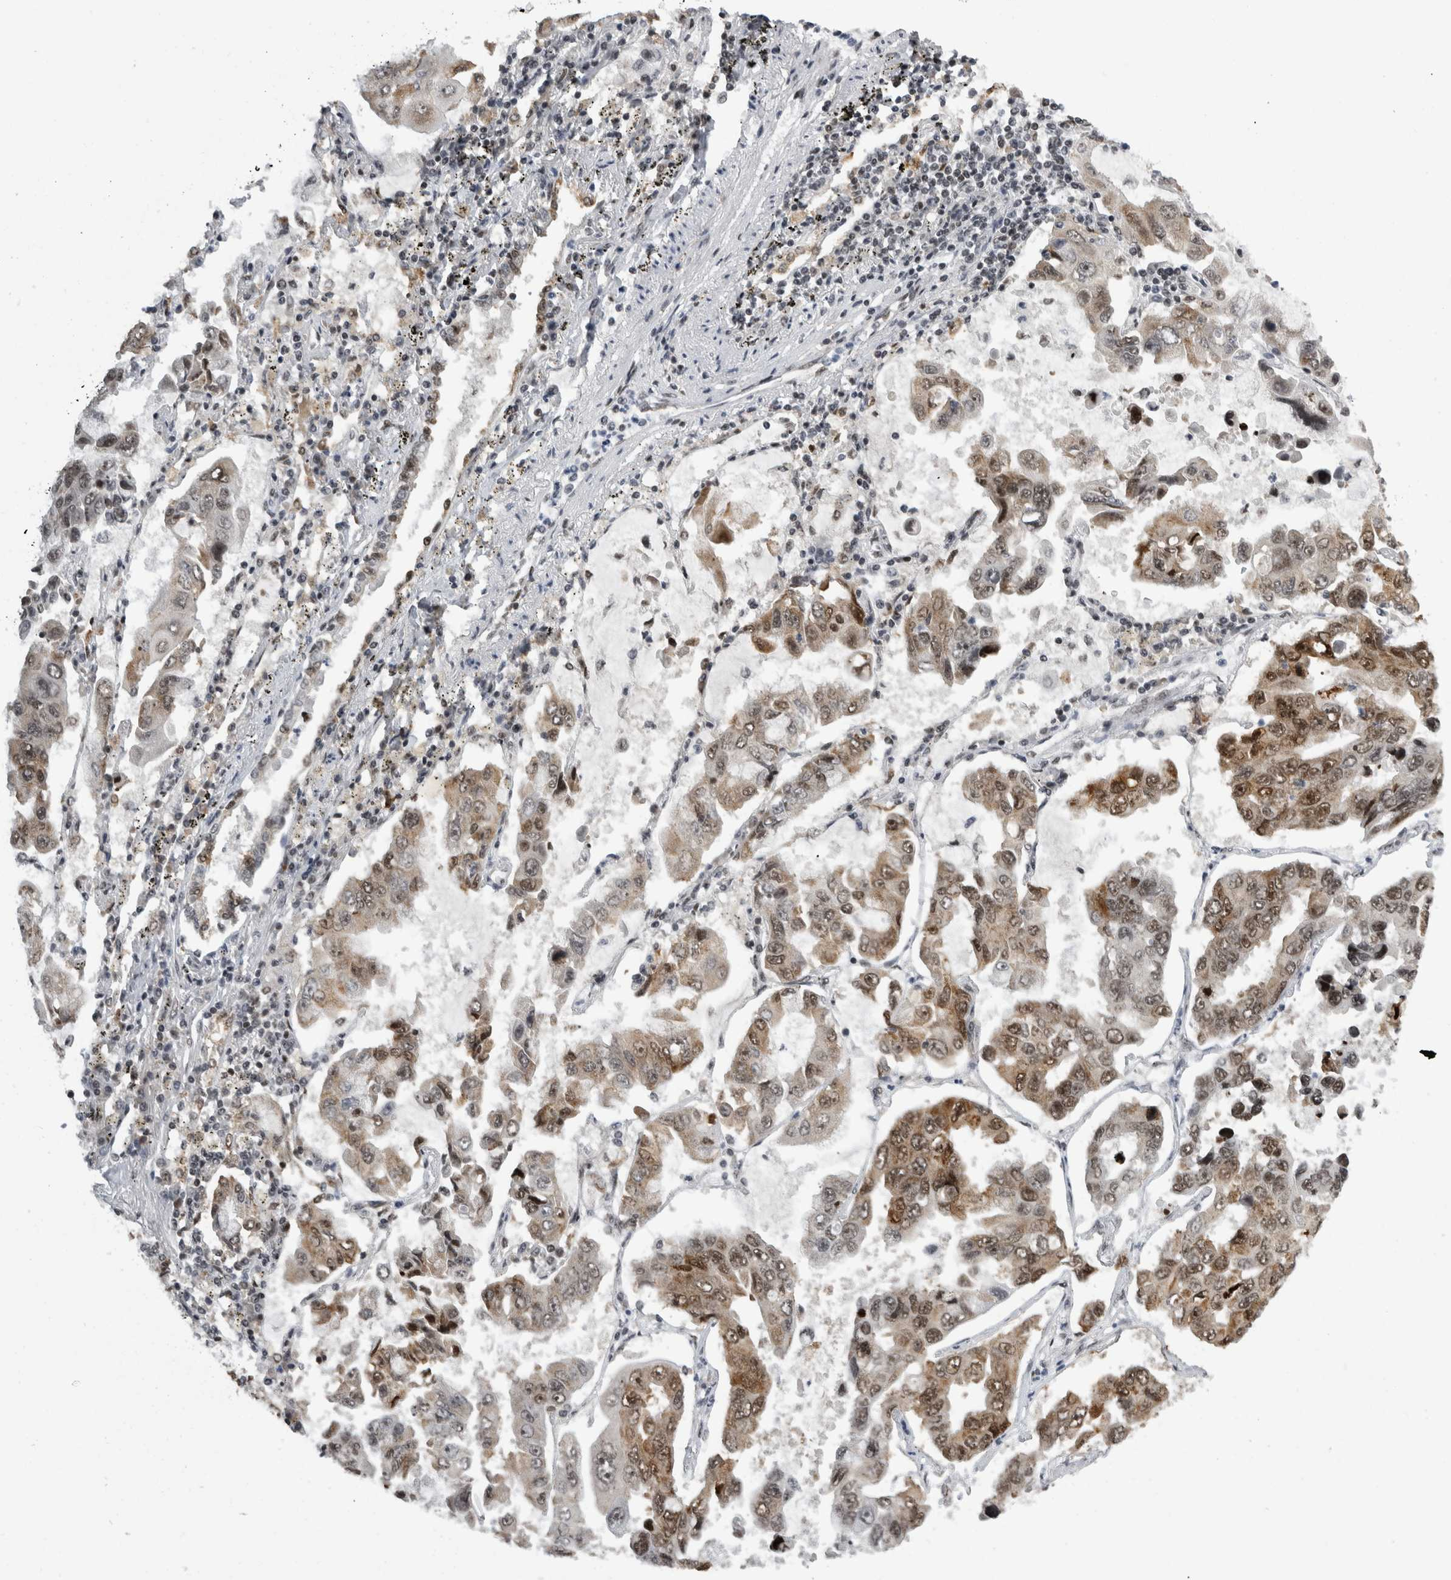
{"staining": {"intensity": "moderate", "quantity": "25%-75%", "location": "cytoplasmic/membranous,nuclear"}, "tissue": "lung cancer", "cell_type": "Tumor cells", "image_type": "cancer", "snomed": [{"axis": "morphology", "description": "Adenocarcinoma, NOS"}, {"axis": "topography", "description": "Lung"}], "caption": "Adenocarcinoma (lung) tissue reveals moderate cytoplasmic/membranous and nuclear expression in approximately 25%-75% of tumor cells (IHC, brightfield microscopy, high magnification).", "gene": "ZSCAN2", "patient": {"sex": "male", "age": 64}}